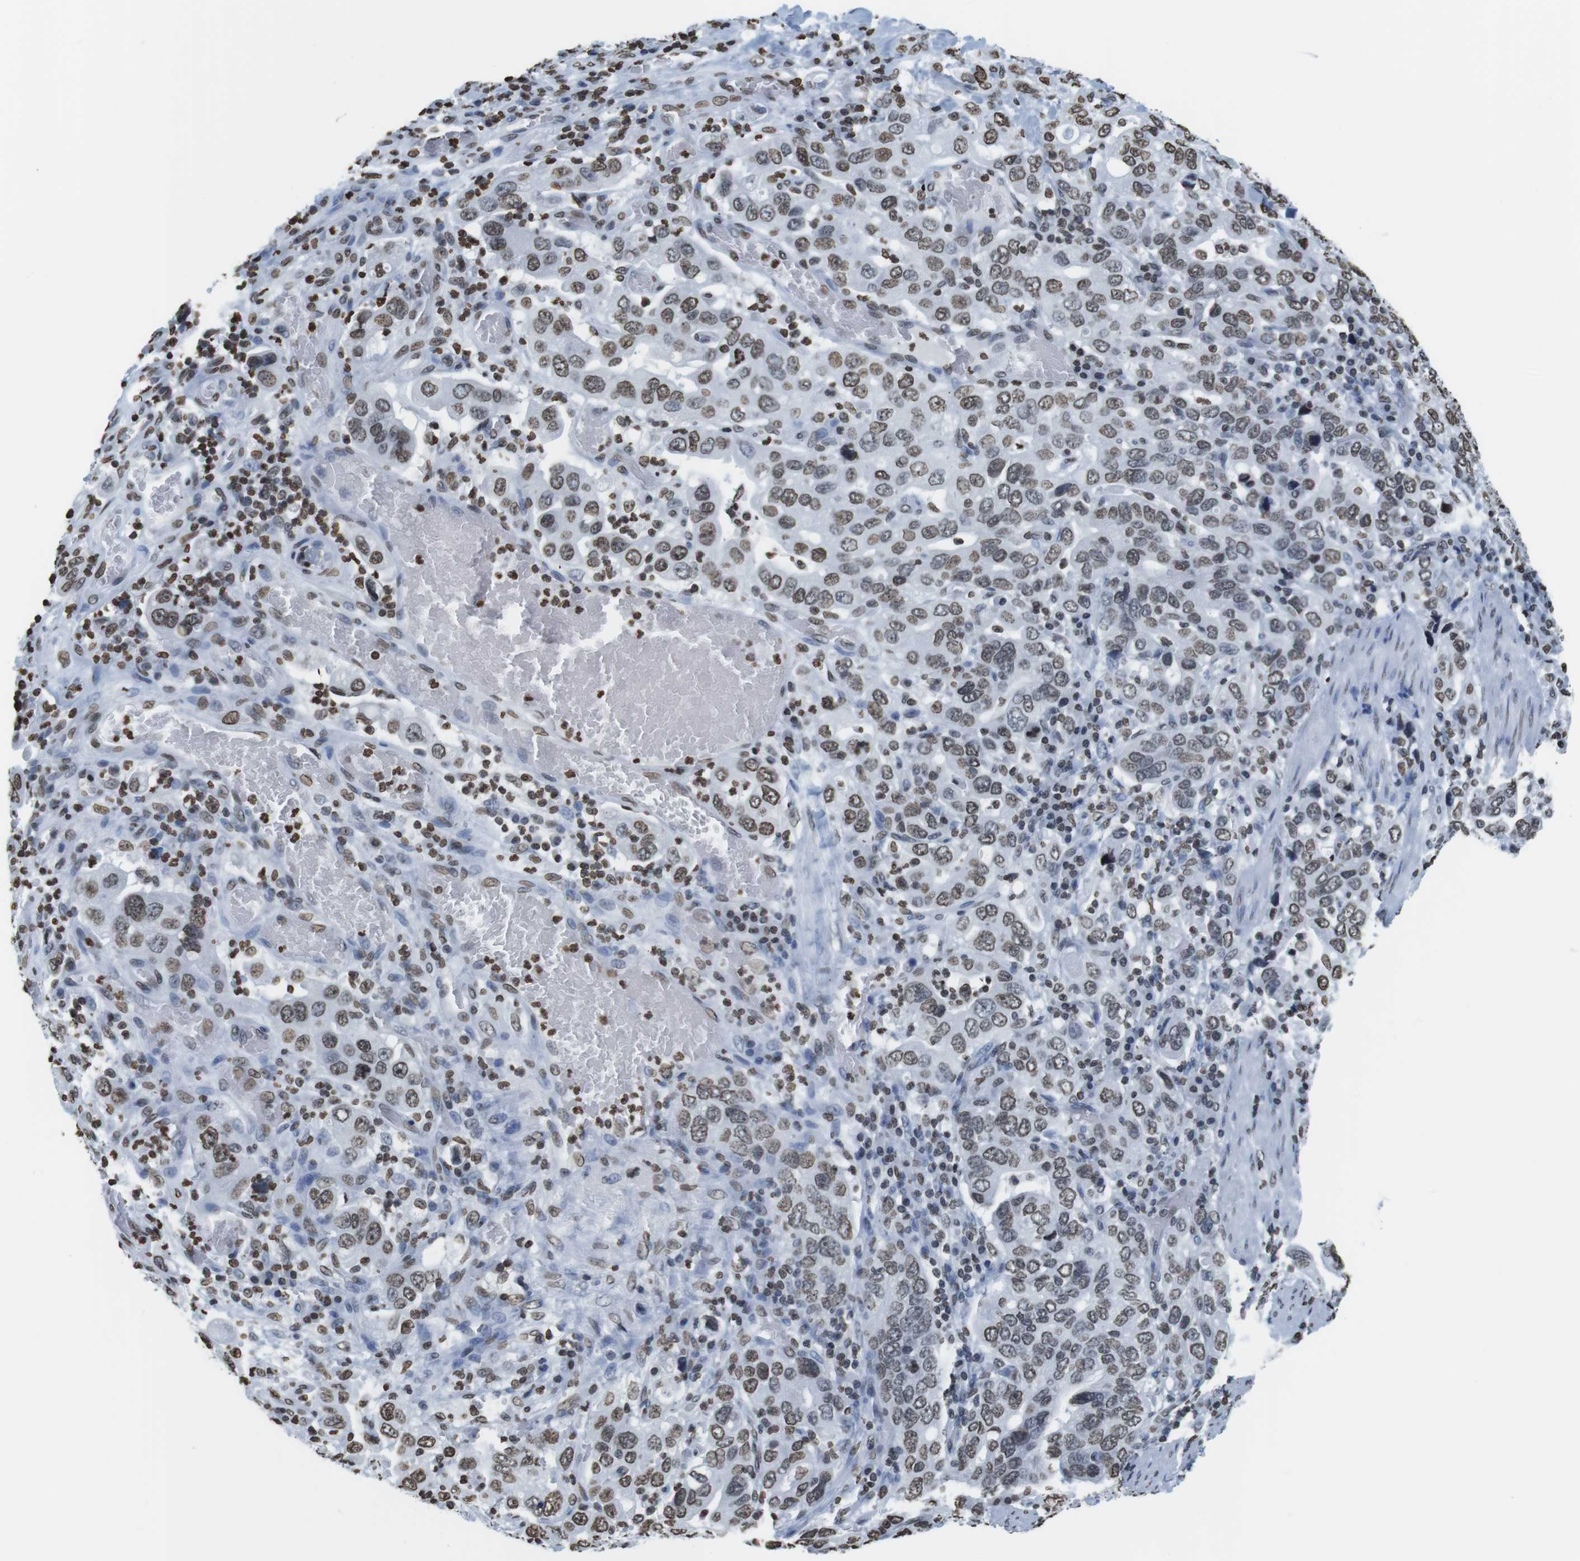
{"staining": {"intensity": "weak", "quantity": ">75%", "location": "nuclear"}, "tissue": "stomach cancer", "cell_type": "Tumor cells", "image_type": "cancer", "snomed": [{"axis": "morphology", "description": "Adenocarcinoma, NOS"}, {"axis": "topography", "description": "Stomach, upper"}], "caption": "This is an image of immunohistochemistry (IHC) staining of stomach adenocarcinoma, which shows weak positivity in the nuclear of tumor cells.", "gene": "BSX", "patient": {"sex": "male", "age": 62}}